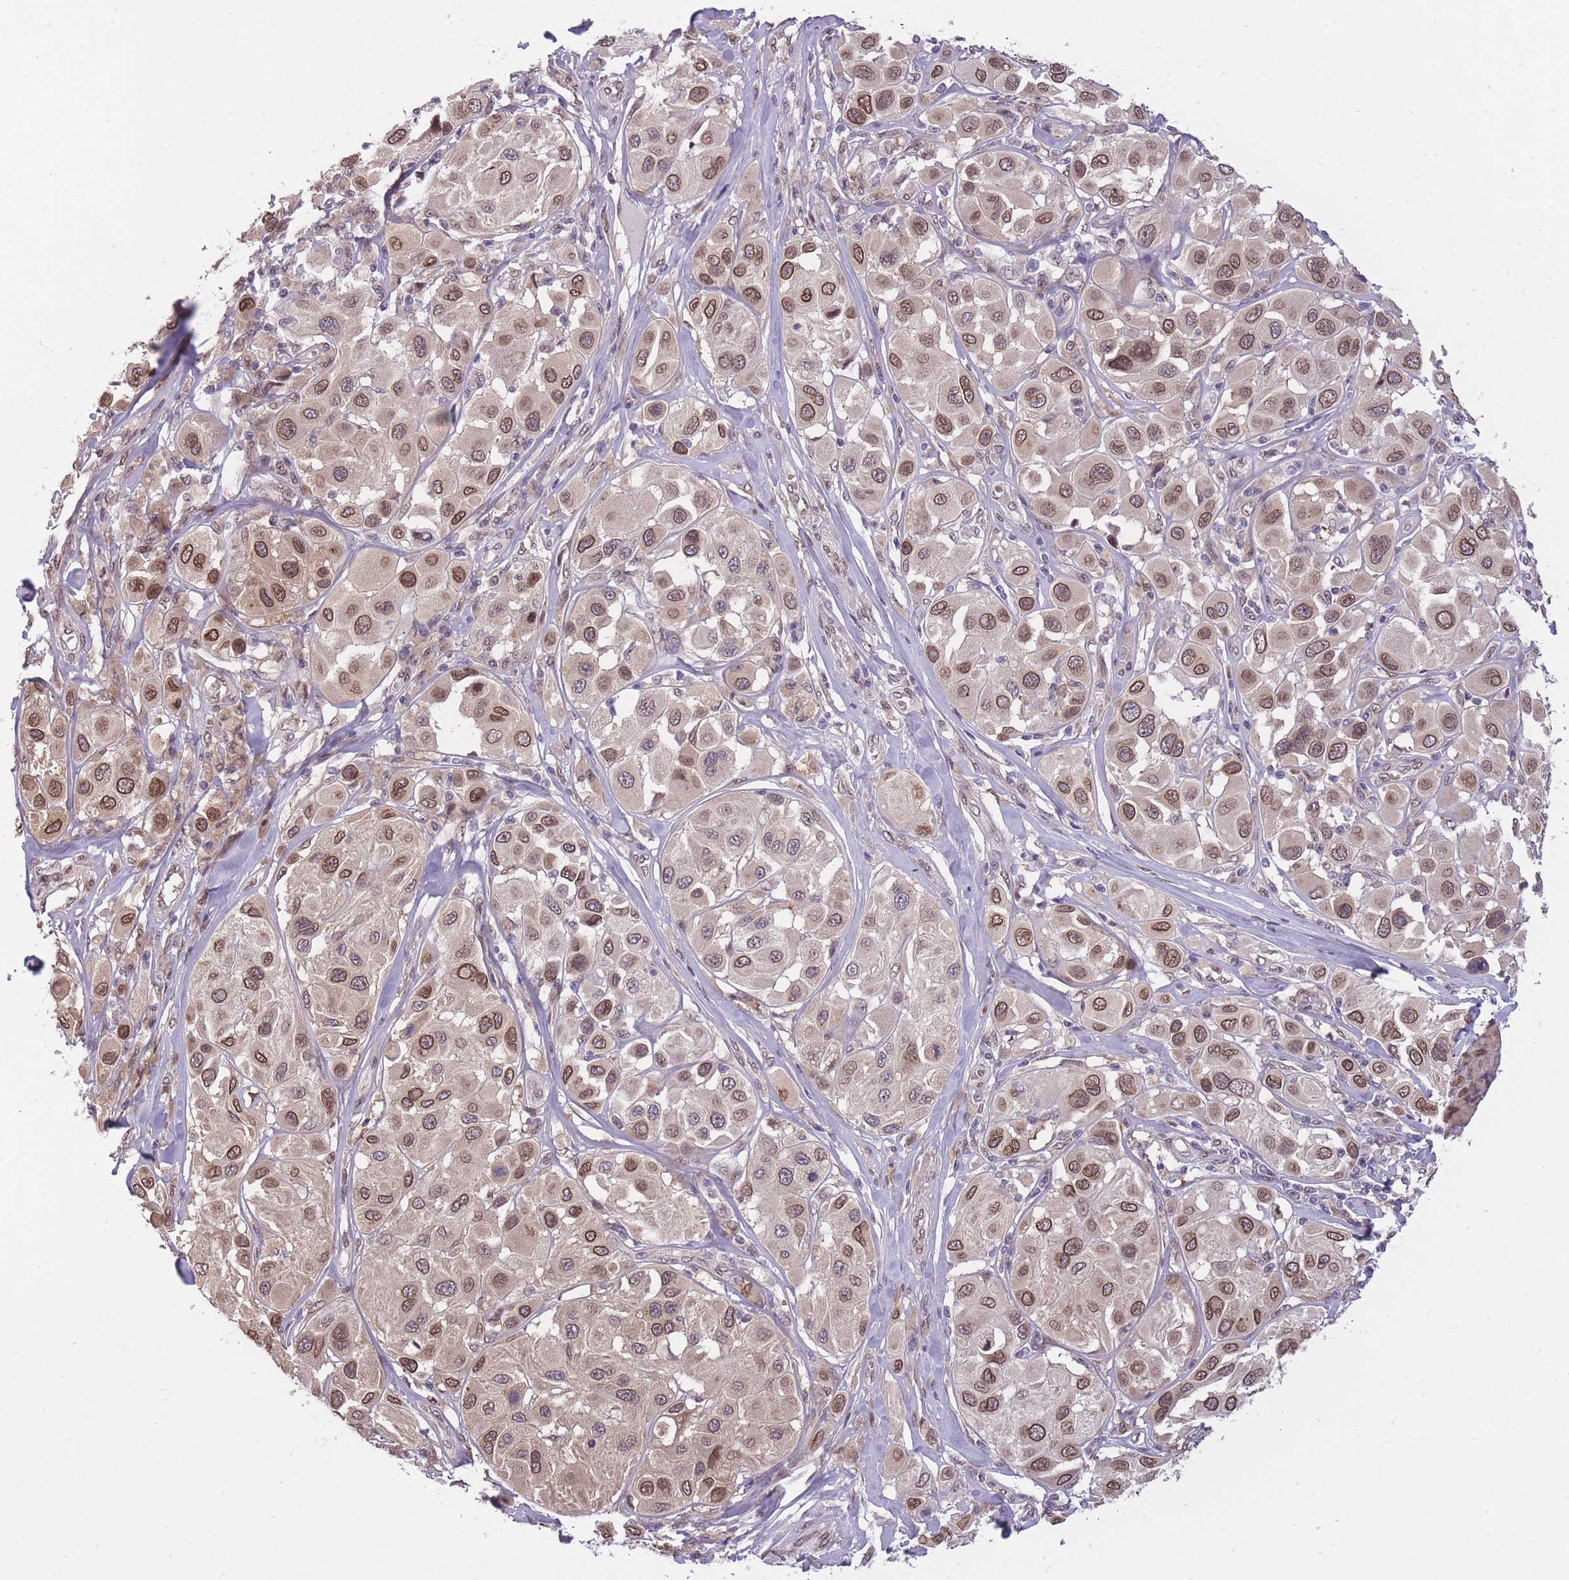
{"staining": {"intensity": "moderate", "quantity": ">75%", "location": "cytoplasmic/membranous,nuclear"}, "tissue": "melanoma", "cell_type": "Tumor cells", "image_type": "cancer", "snomed": [{"axis": "morphology", "description": "Malignant melanoma, Metastatic site"}, {"axis": "topography", "description": "Skin"}], "caption": "Approximately >75% of tumor cells in human malignant melanoma (metastatic site) exhibit moderate cytoplasmic/membranous and nuclear protein staining as visualized by brown immunohistochemical staining.", "gene": "CDIP1", "patient": {"sex": "male", "age": 41}}